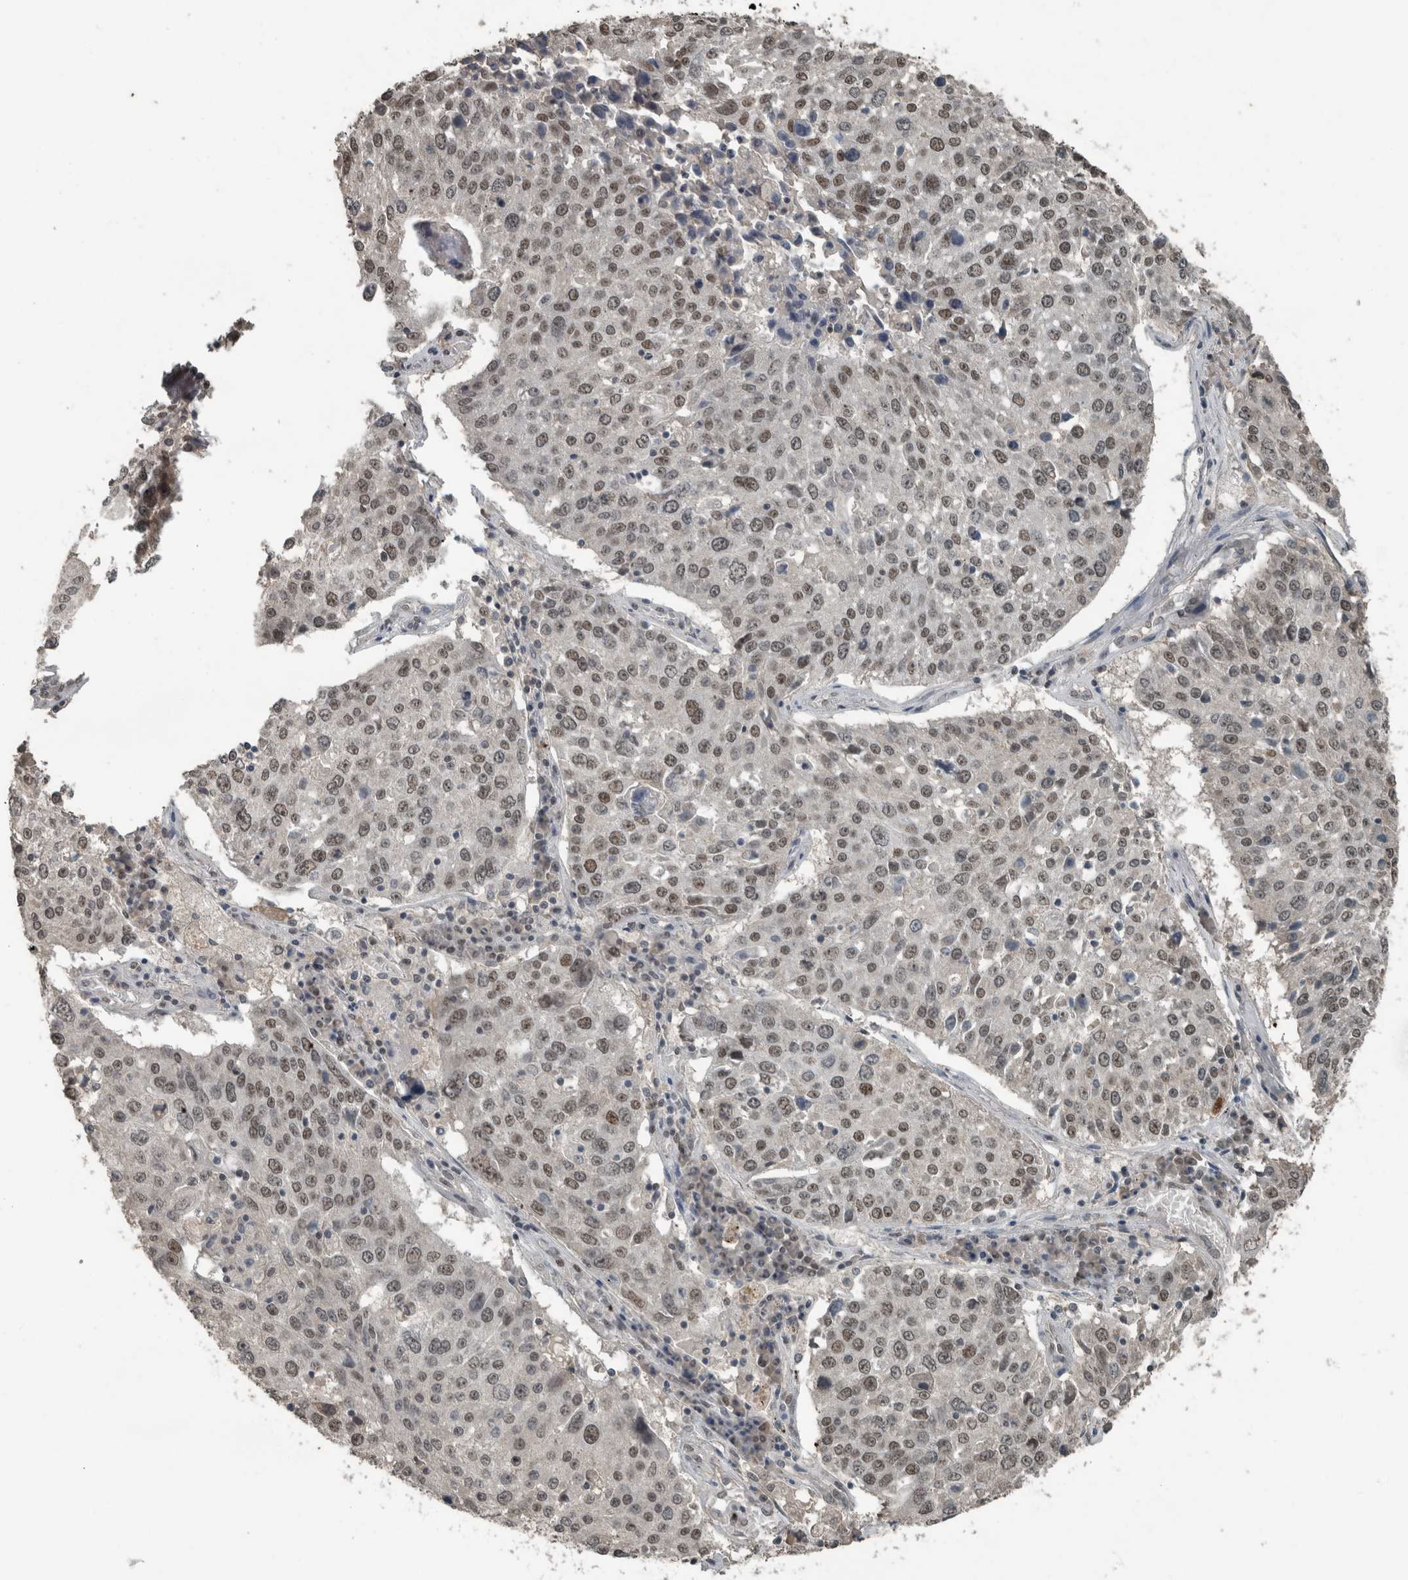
{"staining": {"intensity": "weak", "quantity": ">75%", "location": "nuclear"}, "tissue": "lung cancer", "cell_type": "Tumor cells", "image_type": "cancer", "snomed": [{"axis": "morphology", "description": "Squamous cell carcinoma, NOS"}, {"axis": "topography", "description": "Lung"}], "caption": "A brown stain shows weak nuclear expression of a protein in squamous cell carcinoma (lung) tumor cells.", "gene": "ZNF24", "patient": {"sex": "male", "age": 65}}